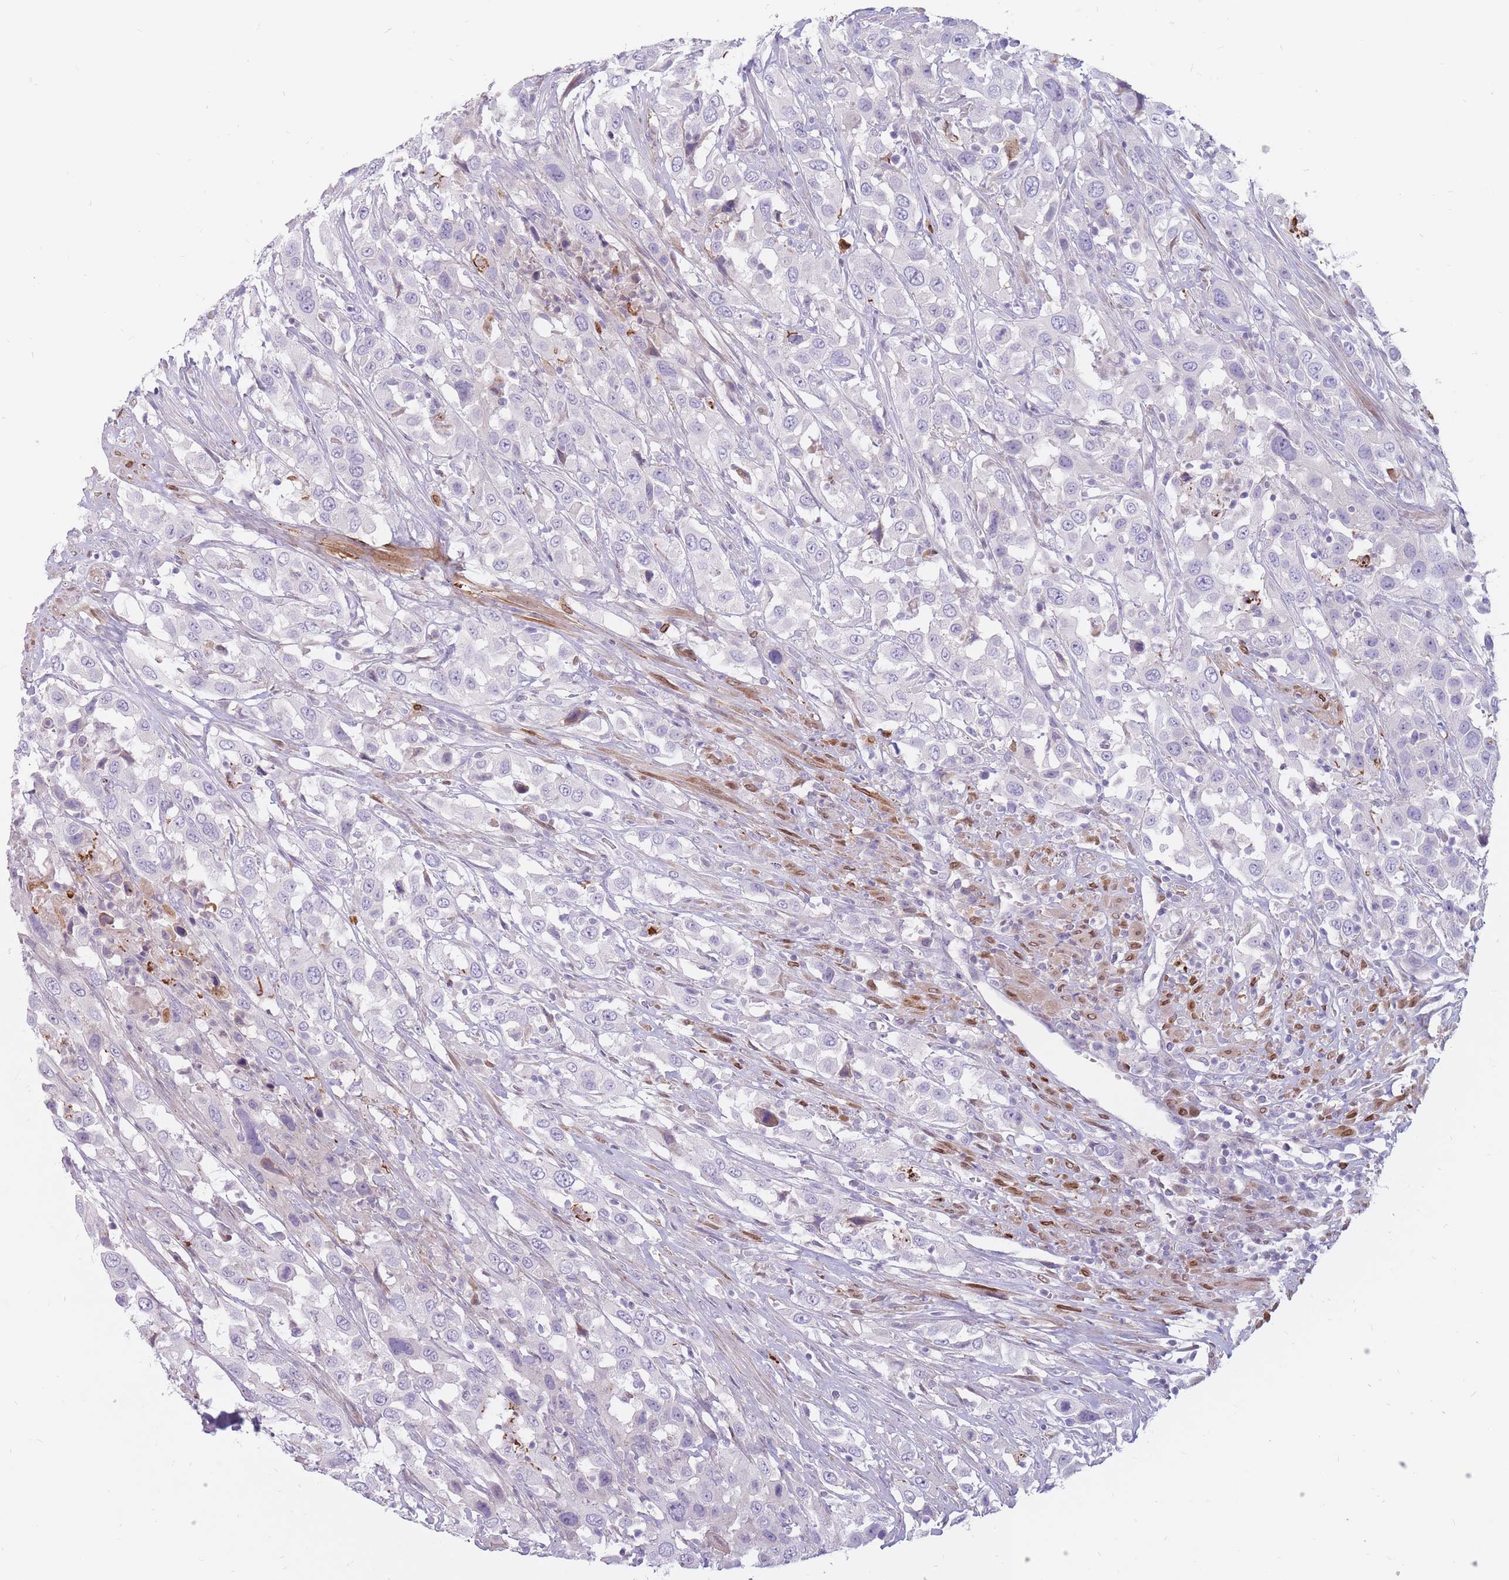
{"staining": {"intensity": "negative", "quantity": "none", "location": "none"}, "tissue": "urothelial cancer", "cell_type": "Tumor cells", "image_type": "cancer", "snomed": [{"axis": "morphology", "description": "Urothelial carcinoma, High grade"}, {"axis": "topography", "description": "Urinary bladder"}], "caption": "Tumor cells are negative for brown protein staining in urothelial cancer. The staining is performed using DAB brown chromogen with nuclei counter-stained in using hematoxylin.", "gene": "PTGDR", "patient": {"sex": "male", "age": 61}}